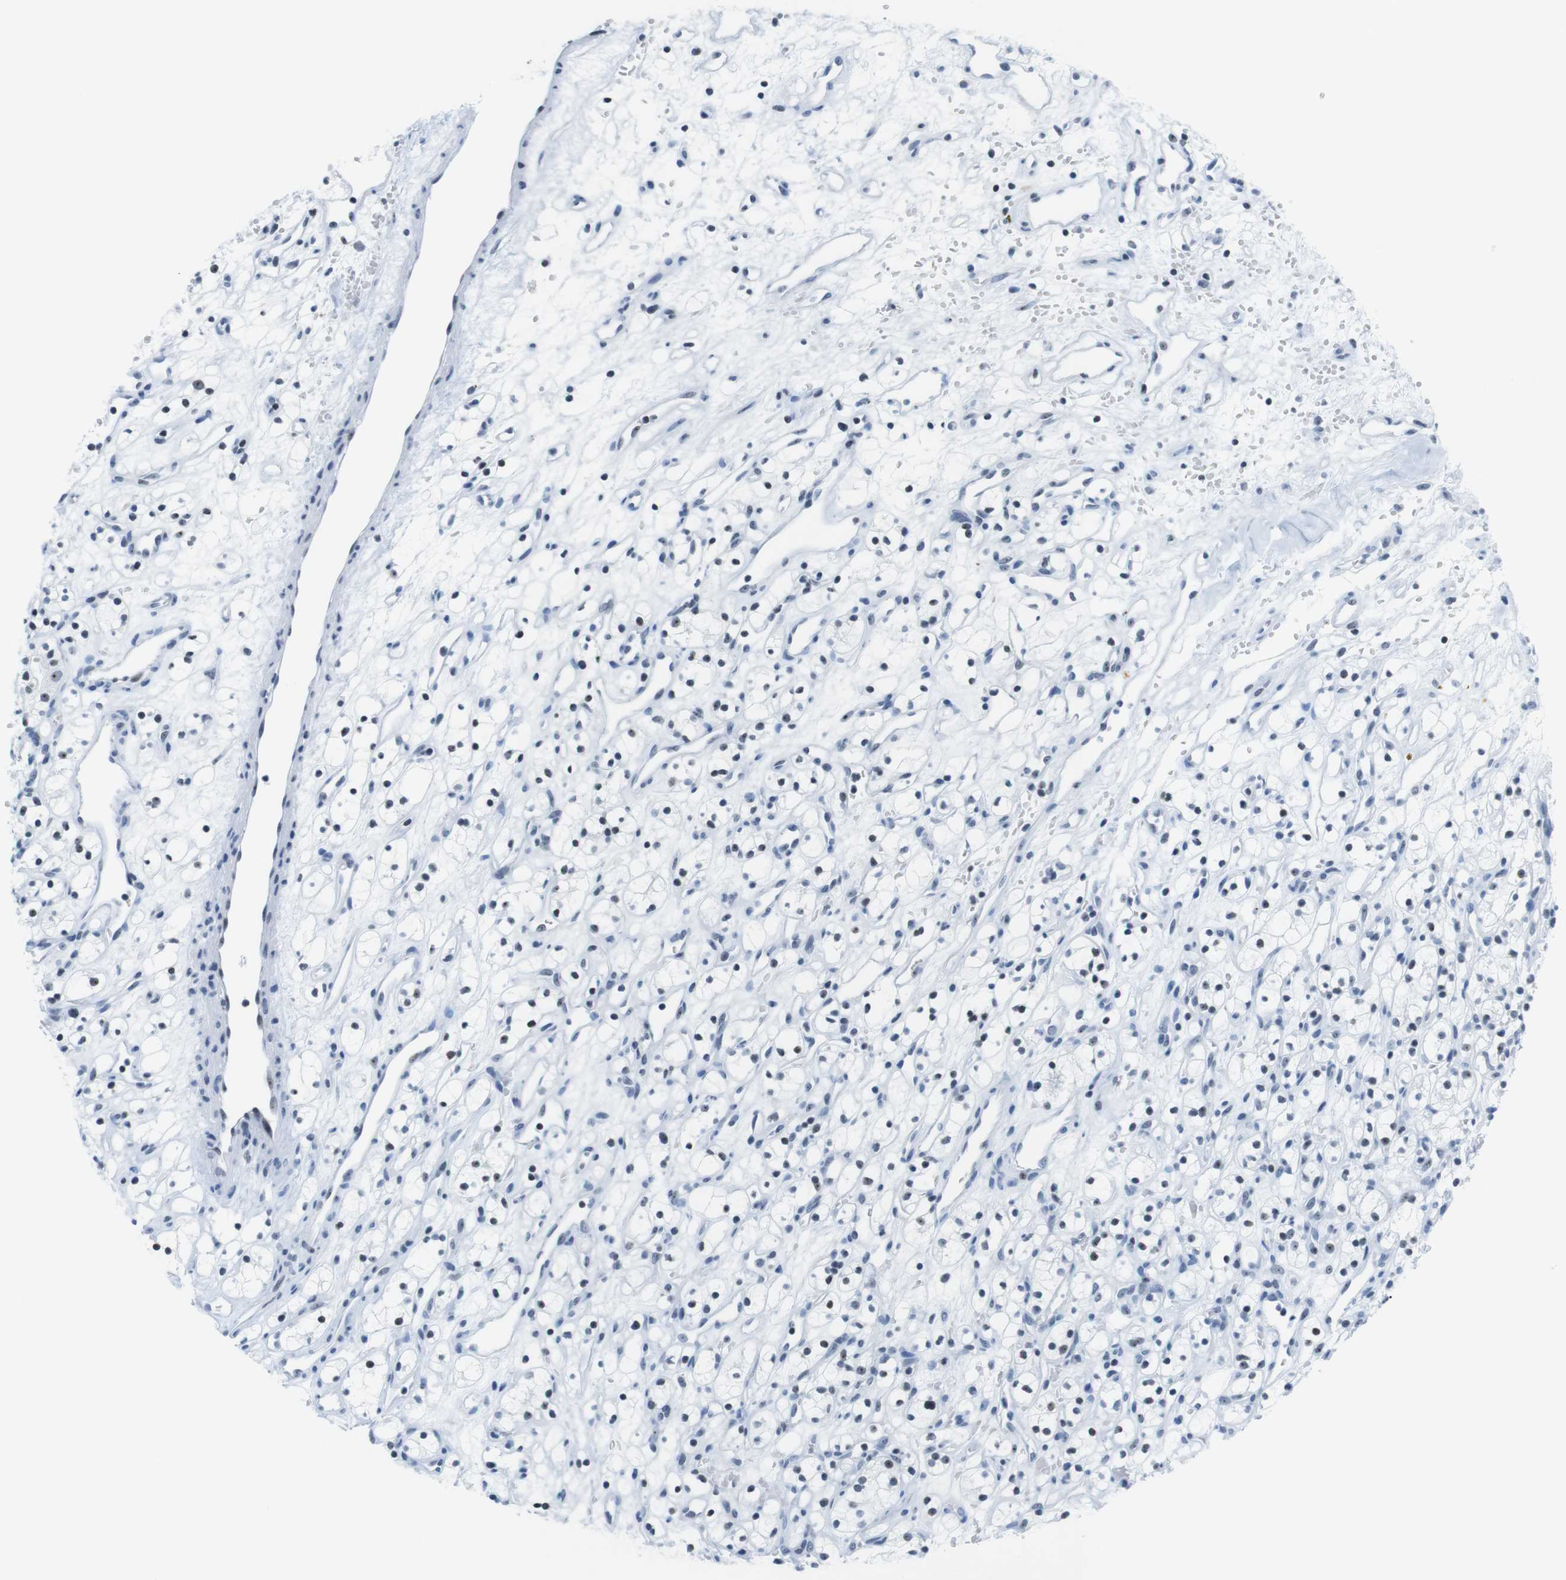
{"staining": {"intensity": "moderate", "quantity": "25%-75%", "location": "nuclear"}, "tissue": "renal cancer", "cell_type": "Tumor cells", "image_type": "cancer", "snomed": [{"axis": "morphology", "description": "Adenocarcinoma, NOS"}, {"axis": "topography", "description": "Kidney"}], "caption": "Tumor cells display medium levels of moderate nuclear positivity in about 25%-75% of cells in human renal cancer (adenocarcinoma).", "gene": "NIFK", "patient": {"sex": "female", "age": 60}}